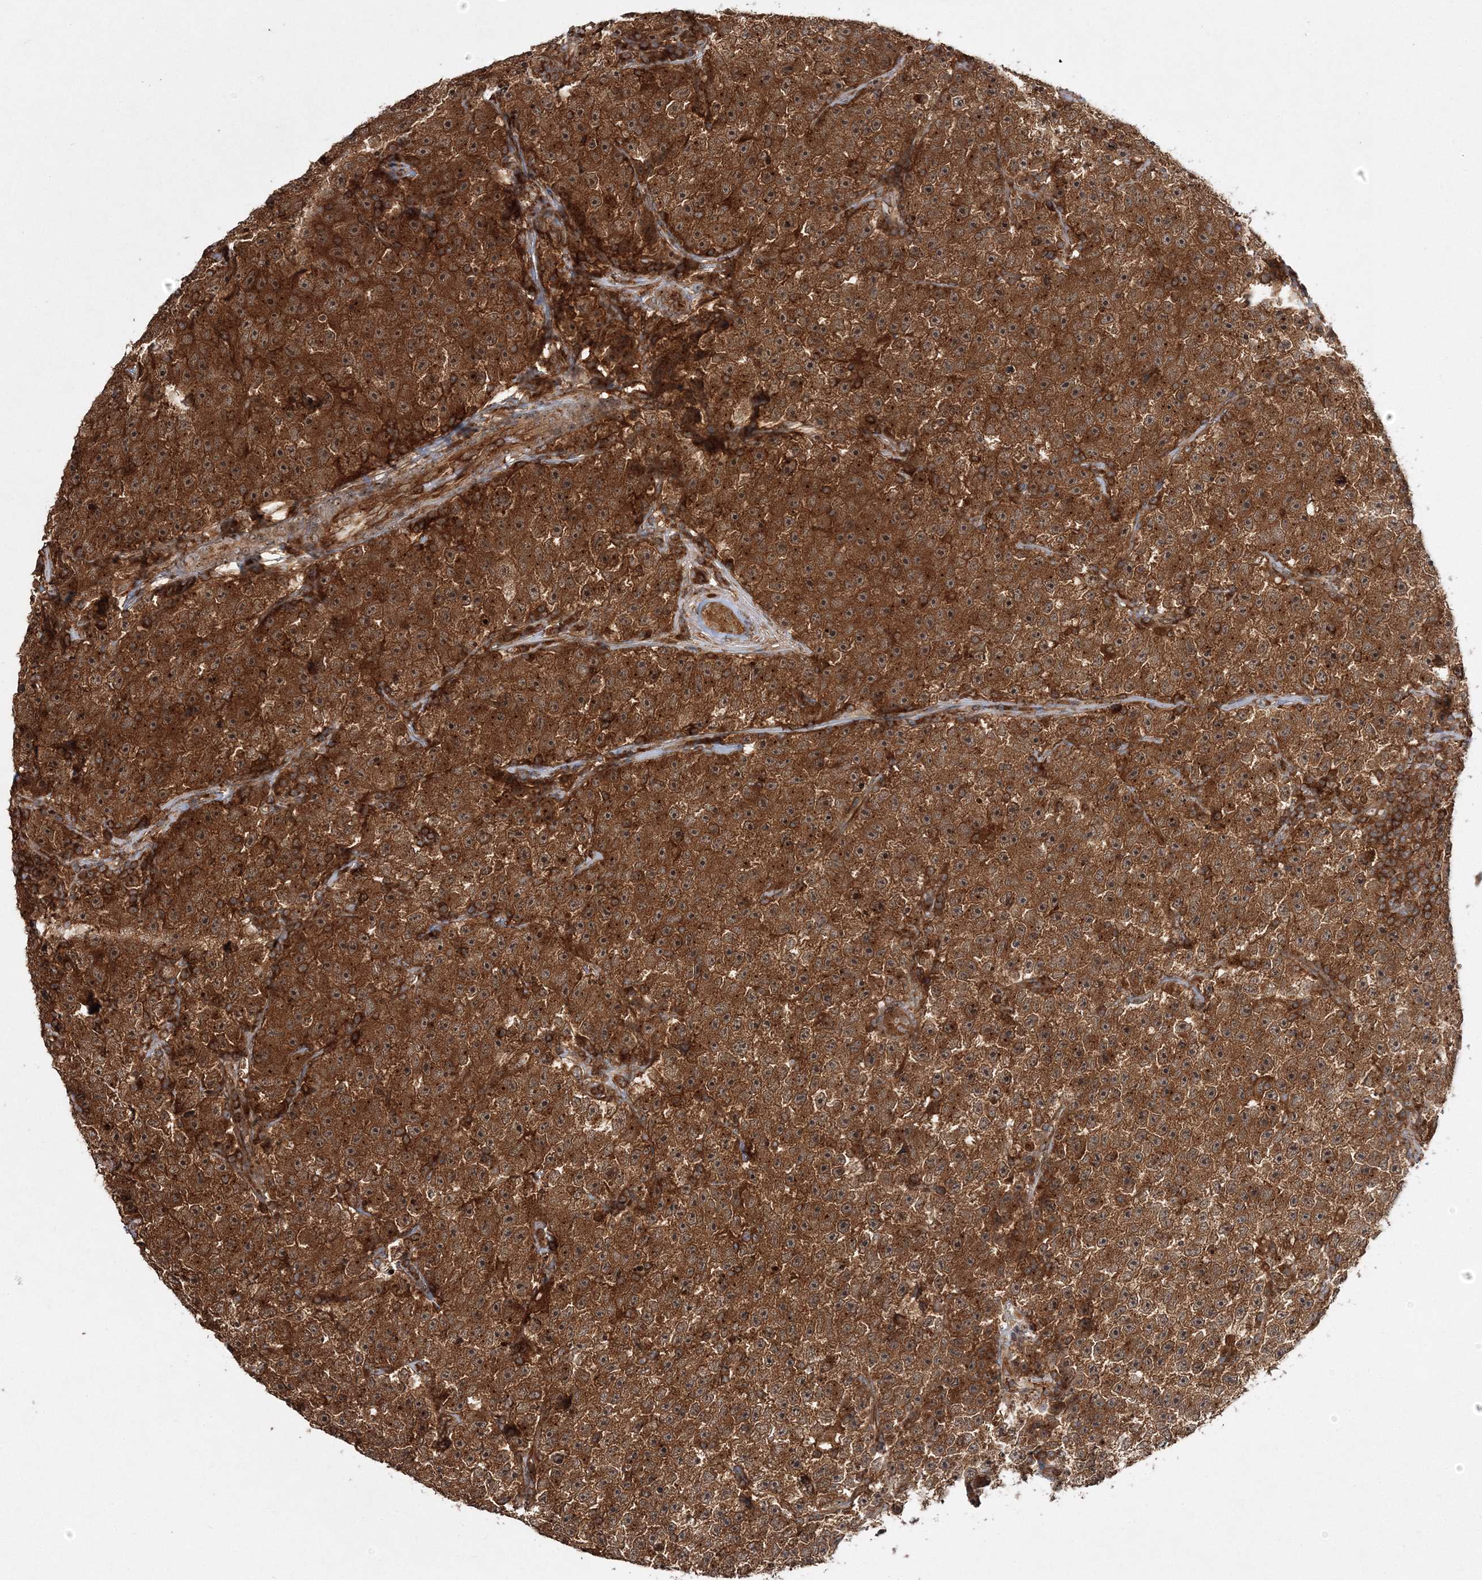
{"staining": {"intensity": "strong", "quantity": ">75%", "location": "cytoplasmic/membranous"}, "tissue": "testis cancer", "cell_type": "Tumor cells", "image_type": "cancer", "snomed": [{"axis": "morphology", "description": "Seminoma, NOS"}, {"axis": "topography", "description": "Testis"}], "caption": "Seminoma (testis) stained with IHC exhibits strong cytoplasmic/membranous positivity in about >75% of tumor cells. Nuclei are stained in blue.", "gene": "WDR37", "patient": {"sex": "male", "age": 22}}